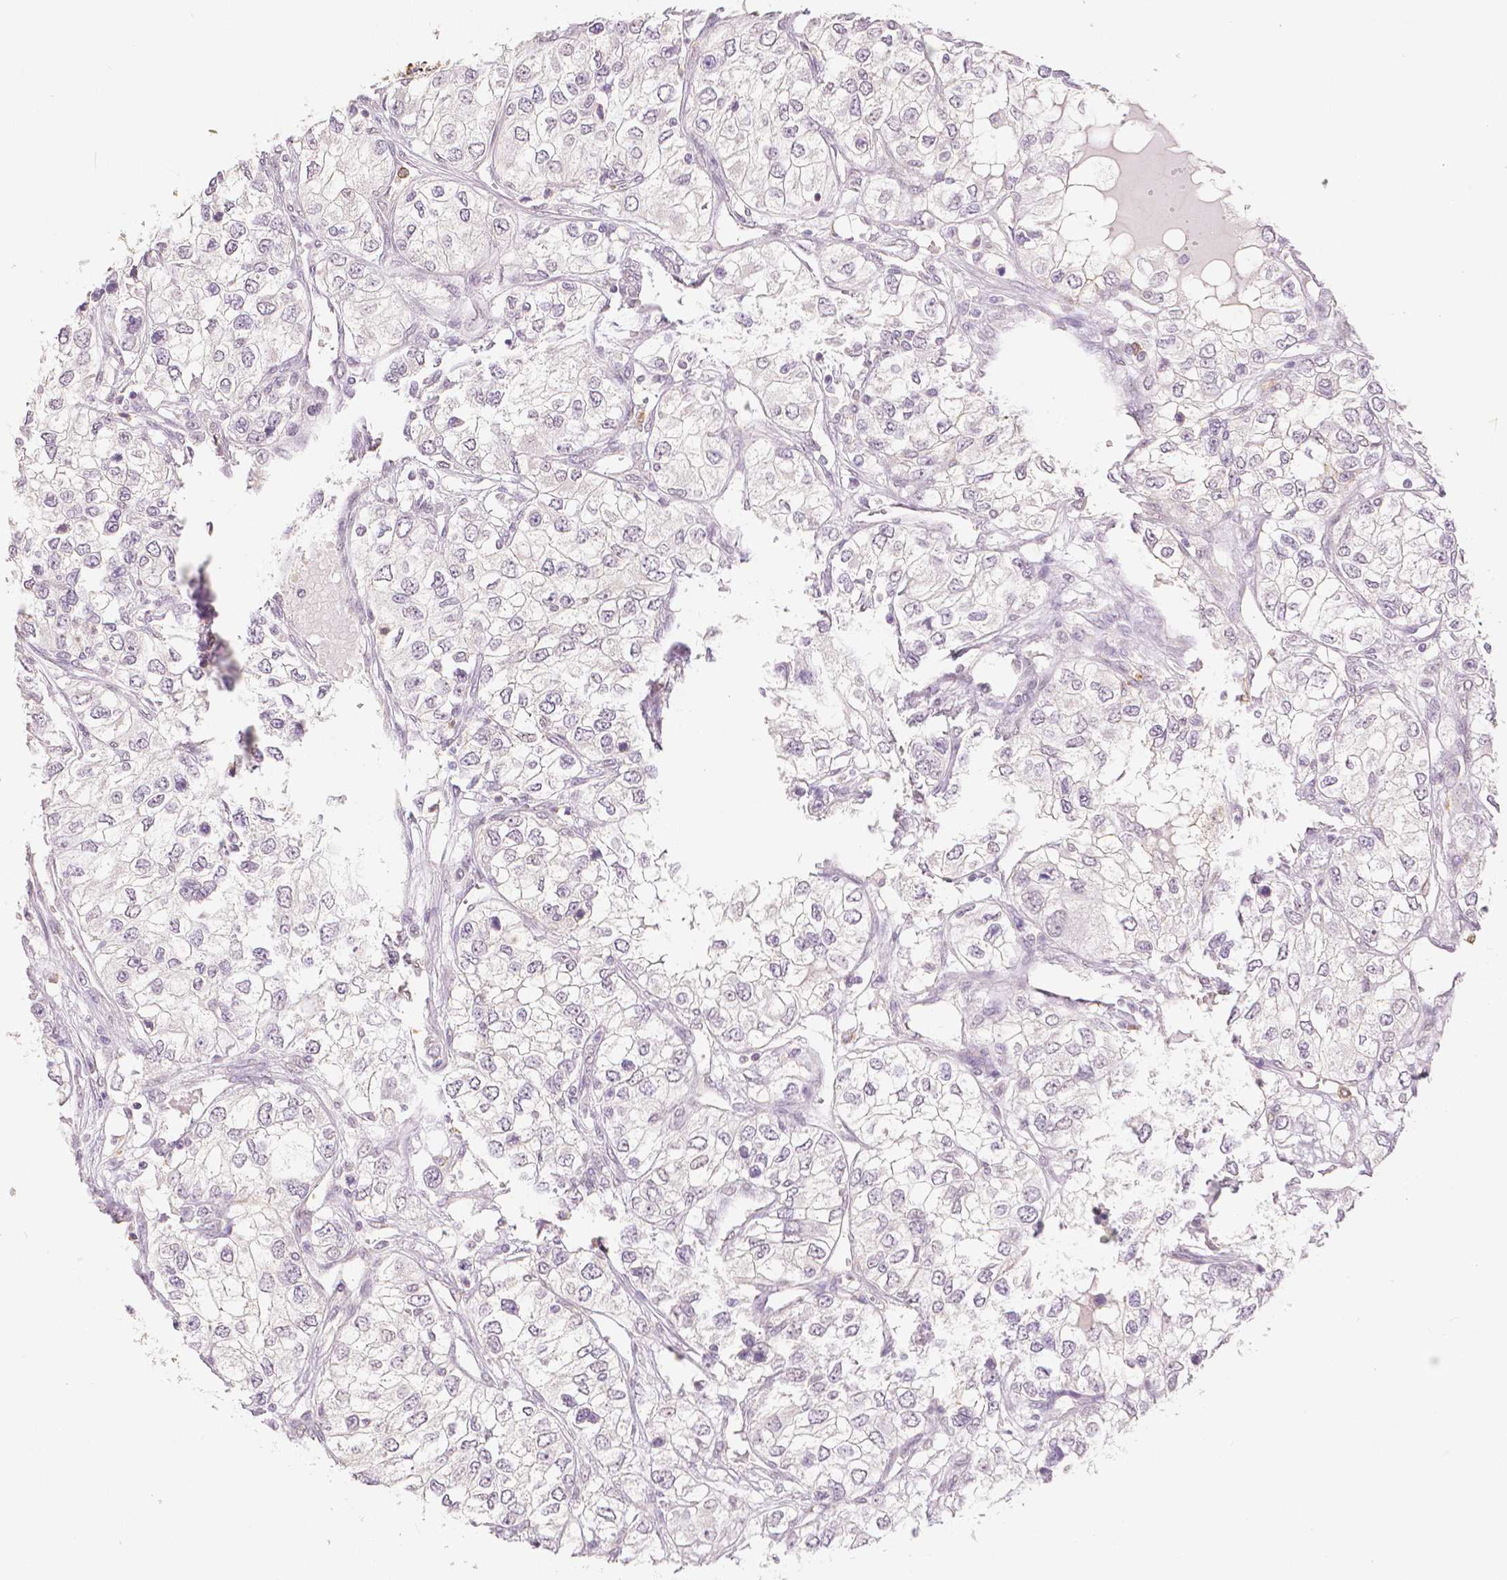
{"staining": {"intensity": "negative", "quantity": "none", "location": "none"}, "tissue": "renal cancer", "cell_type": "Tumor cells", "image_type": "cancer", "snomed": [{"axis": "morphology", "description": "Adenocarcinoma, NOS"}, {"axis": "topography", "description": "Kidney"}], "caption": "Tumor cells show no significant protein expression in renal cancer. (Immunohistochemistry, brightfield microscopy, high magnification).", "gene": "OCLN", "patient": {"sex": "female", "age": 59}}